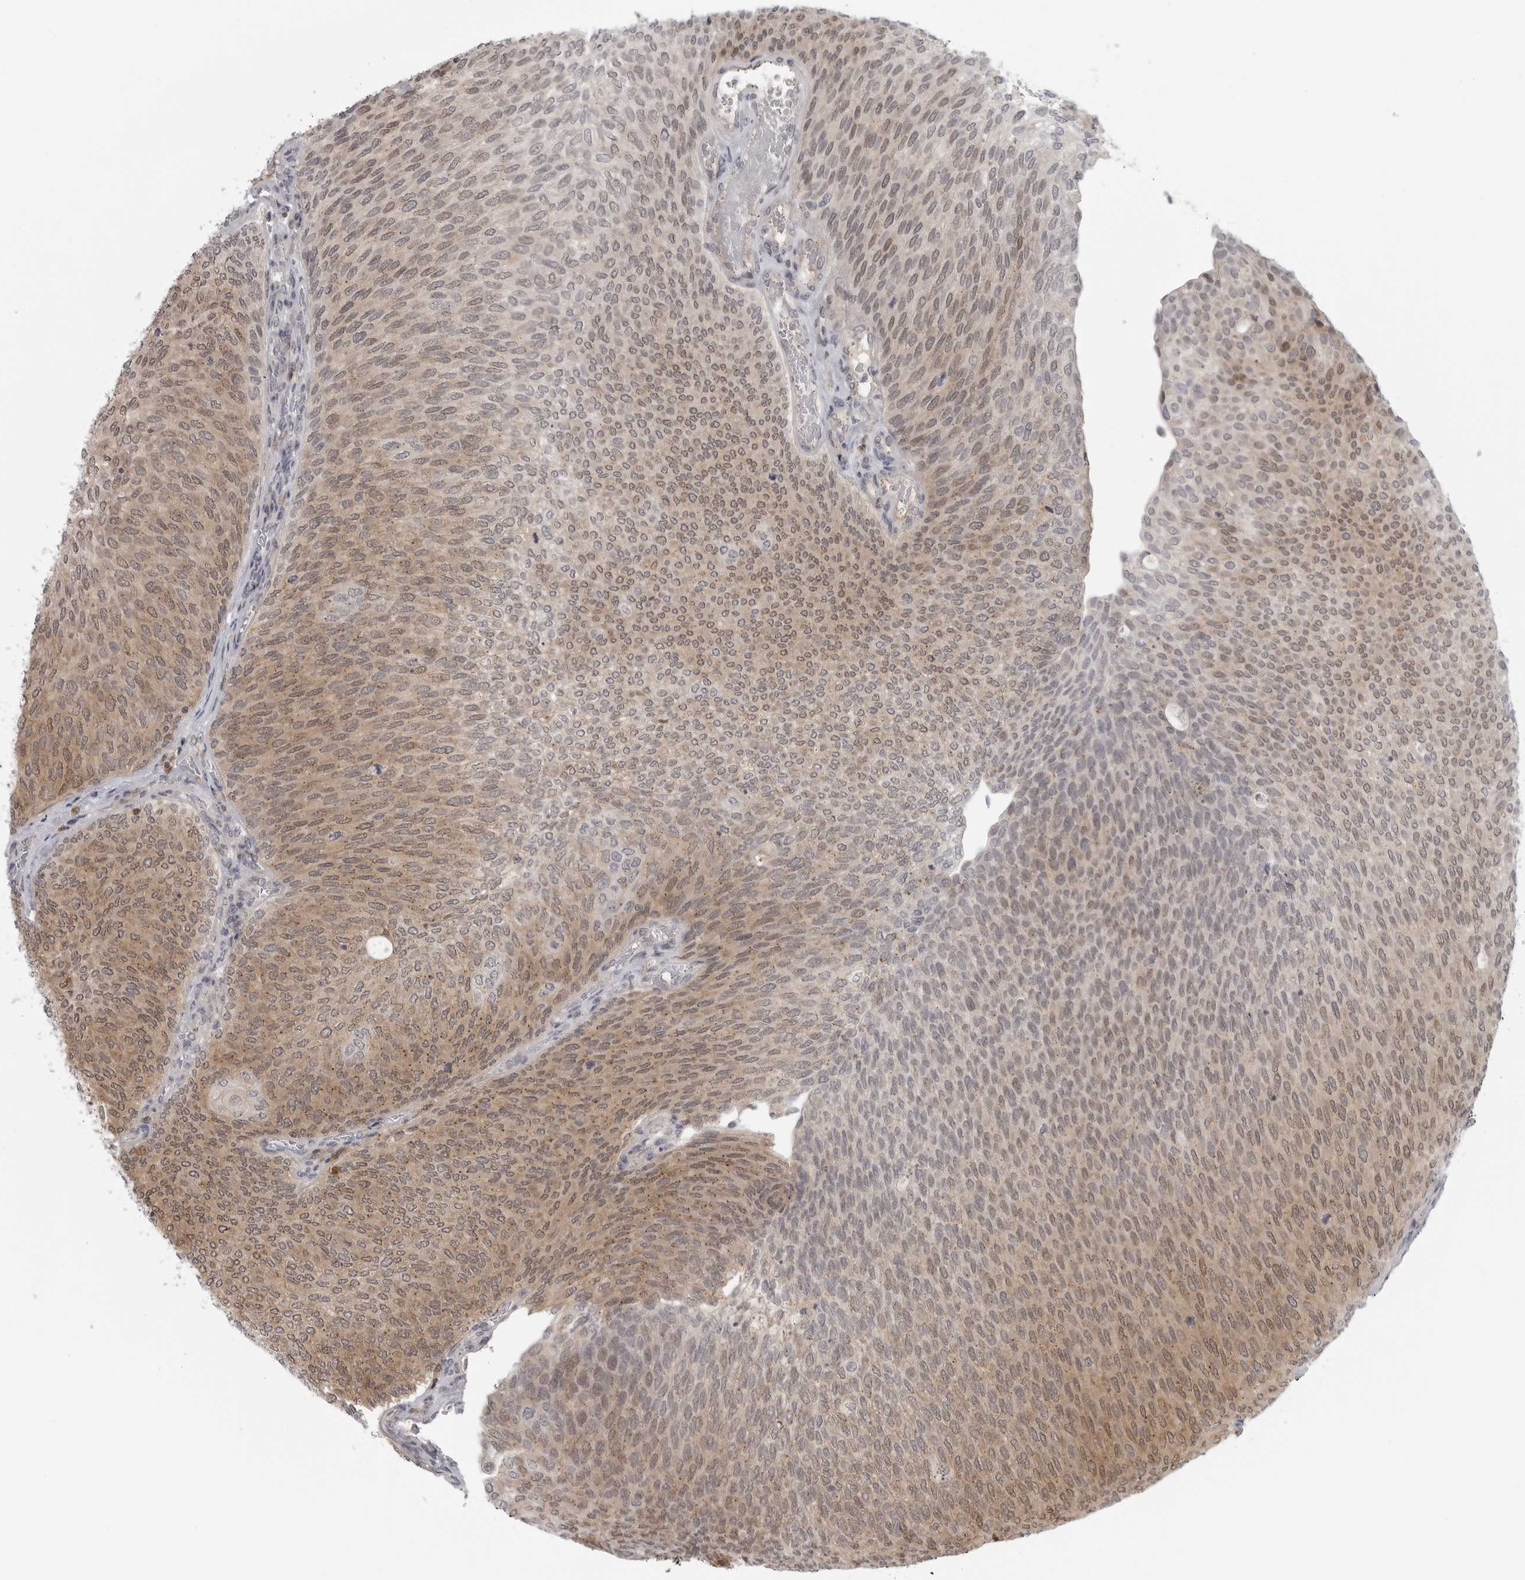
{"staining": {"intensity": "moderate", "quantity": ">75%", "location": "cytoplasmic/membranous,nuclear"}, "tissue": "urothelial cancer", "cell_type": "Tumor cells", "image_type": "cancer", "snomed": [{"axis": "morphology", "description": "Urothelial carcinoma, Low grade"}, {"axis": "topography", "description": "Urinary bladder"}], "caption": "Low-grade urothelial carcinoma stained with immunohistochemistry (IHC) reveals moderate cytoplasmic/membranous and nuclear expression in approximately >75% of tumor cells. The protein of interest is shown in brown color, while the nuclei are stained blue.", "gene": "CTIF", "patient": {"sex": "female", "age": 79}}